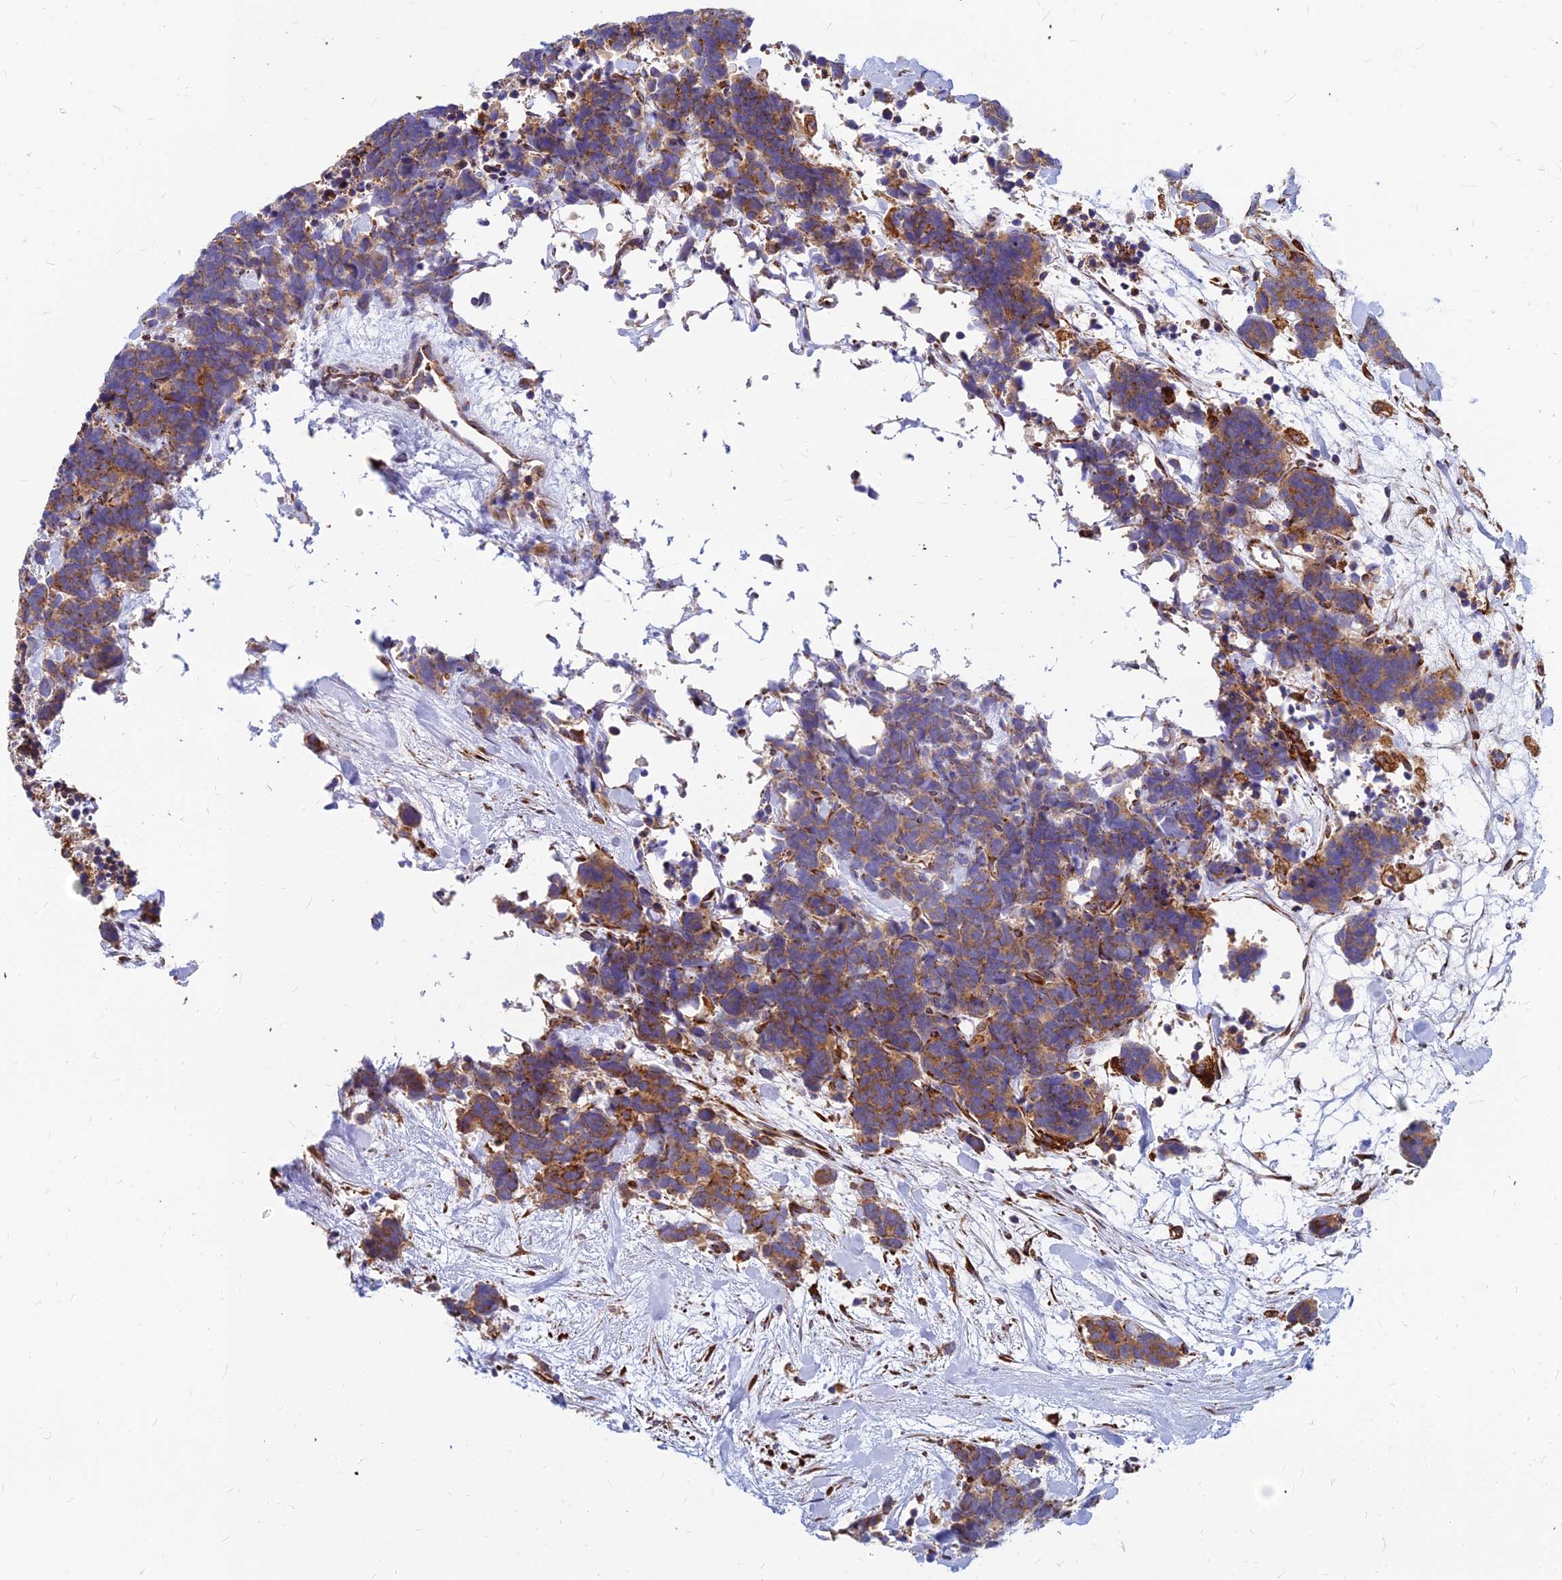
{"staining": {"intensity": "moderate", "quantity": ">75%", "location": "cytoplasmic/membranous"}, "tissue": "carcinoid", "cell_type": "Tumor cells", "image_type": "cancer", "snomed": [{"axis": "morphology", "description": "Carcinoma, NOS"}, {"axis": "morphology", "description": "Carcinoid, malignant, NOS"}, {"axis": "topography", "description": "Prostate"}], "caption": "Carcinoid stained with a protein marker shows moderate staining in tumor cells.", "gene": "CCT6B", "patient": {"sex": "male", "age": 57}}